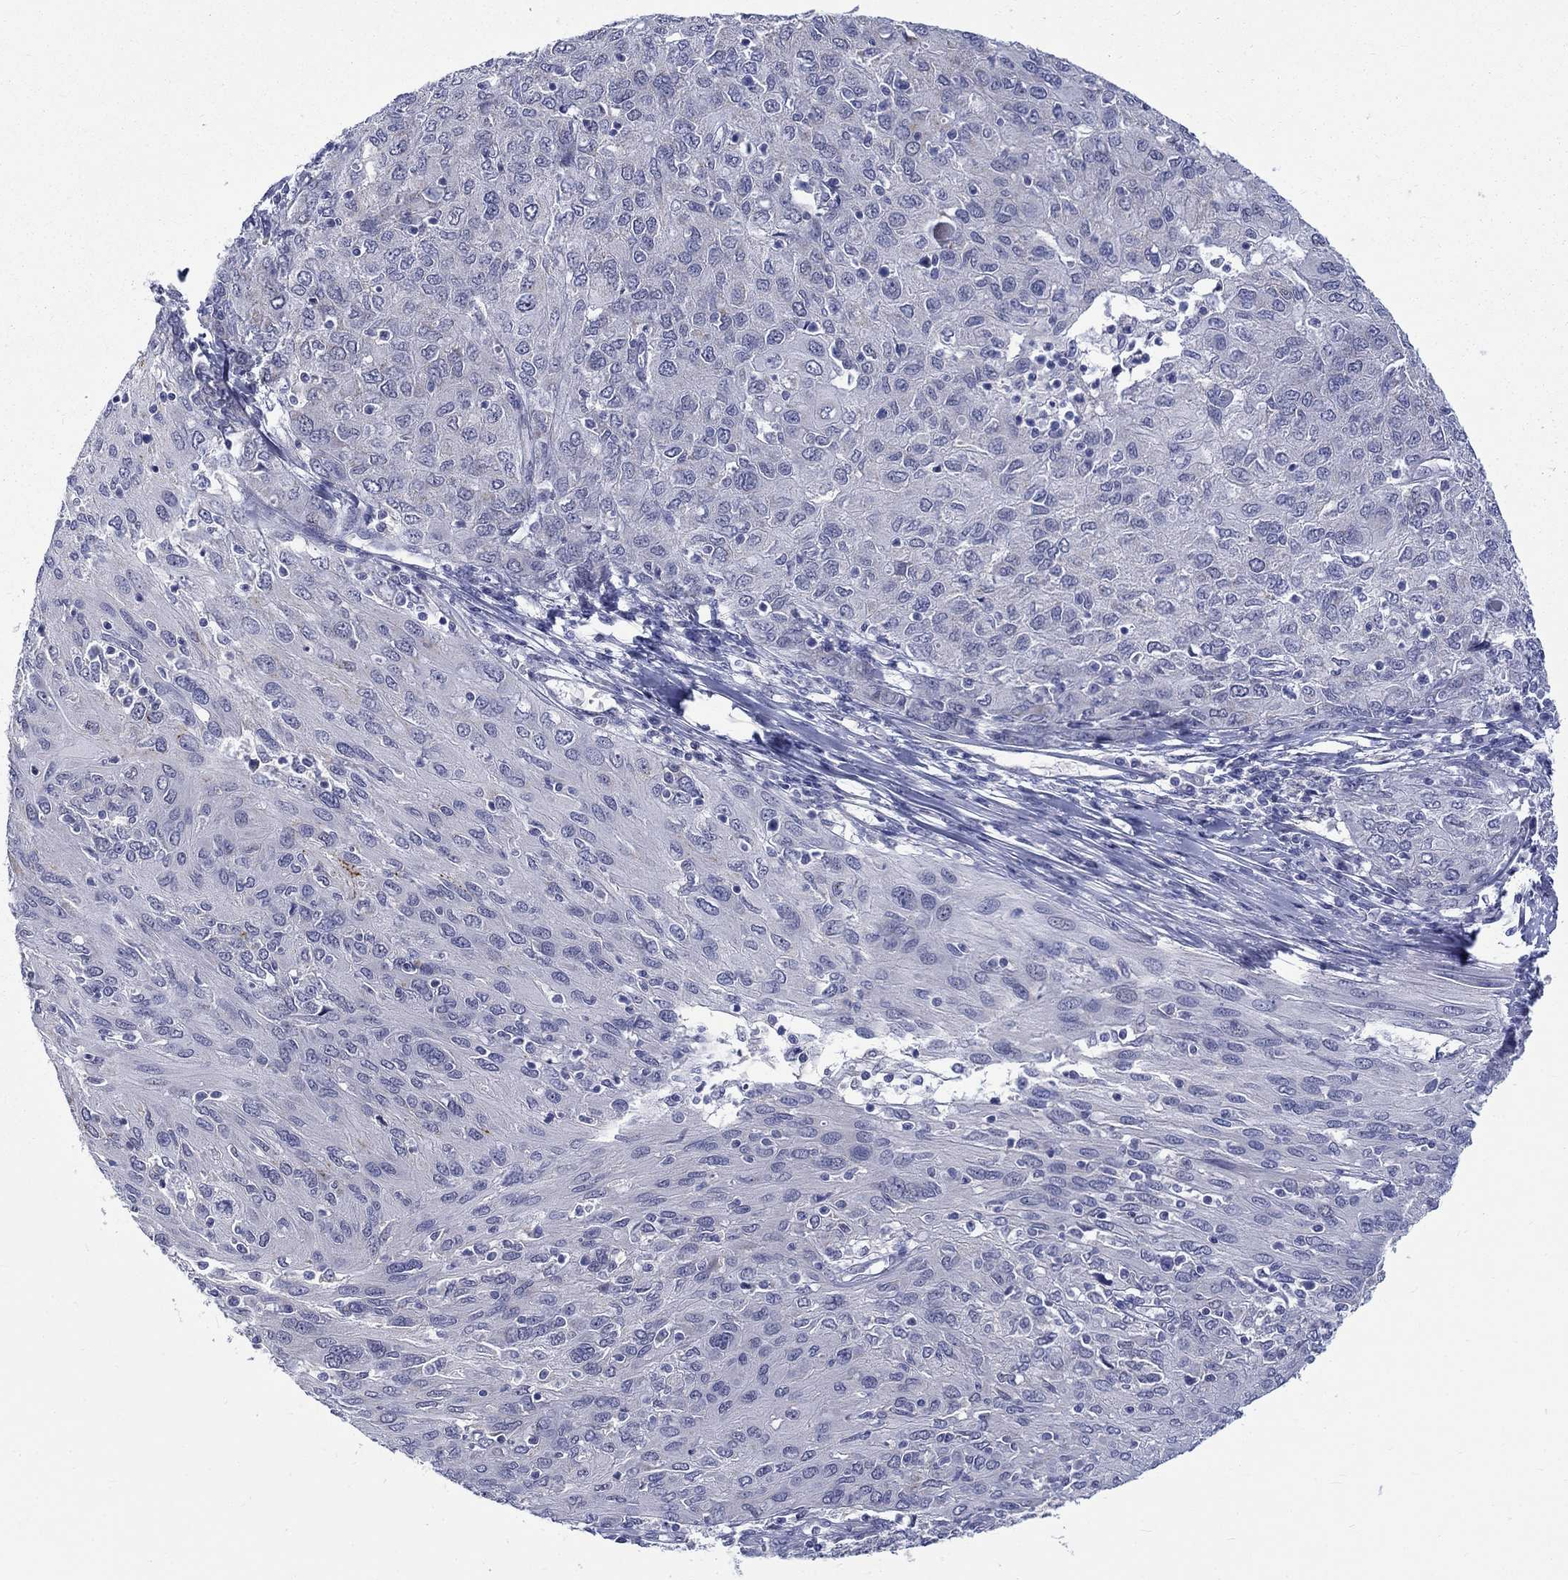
{"staining": {"intensity": "negative", "quantity": "none", "location": "none"}, "tissue": "ovarian cancer", "cell_type": "Tumor cells", "image_type": "cancer", "snomed": [{"axis": "morphology", "description": "Carcinoma, endometroid"}, {"axis": "topography", "description": "Ovary"}], "caption": "A high-resolution histopathology image shows IHC staining of ovarian cancer (endometroid carcinoma), which reveals no significant staining in tumor cells.", "gene": "ST6GALNAC1", "patient": {"sex": "female", "age": 50}}